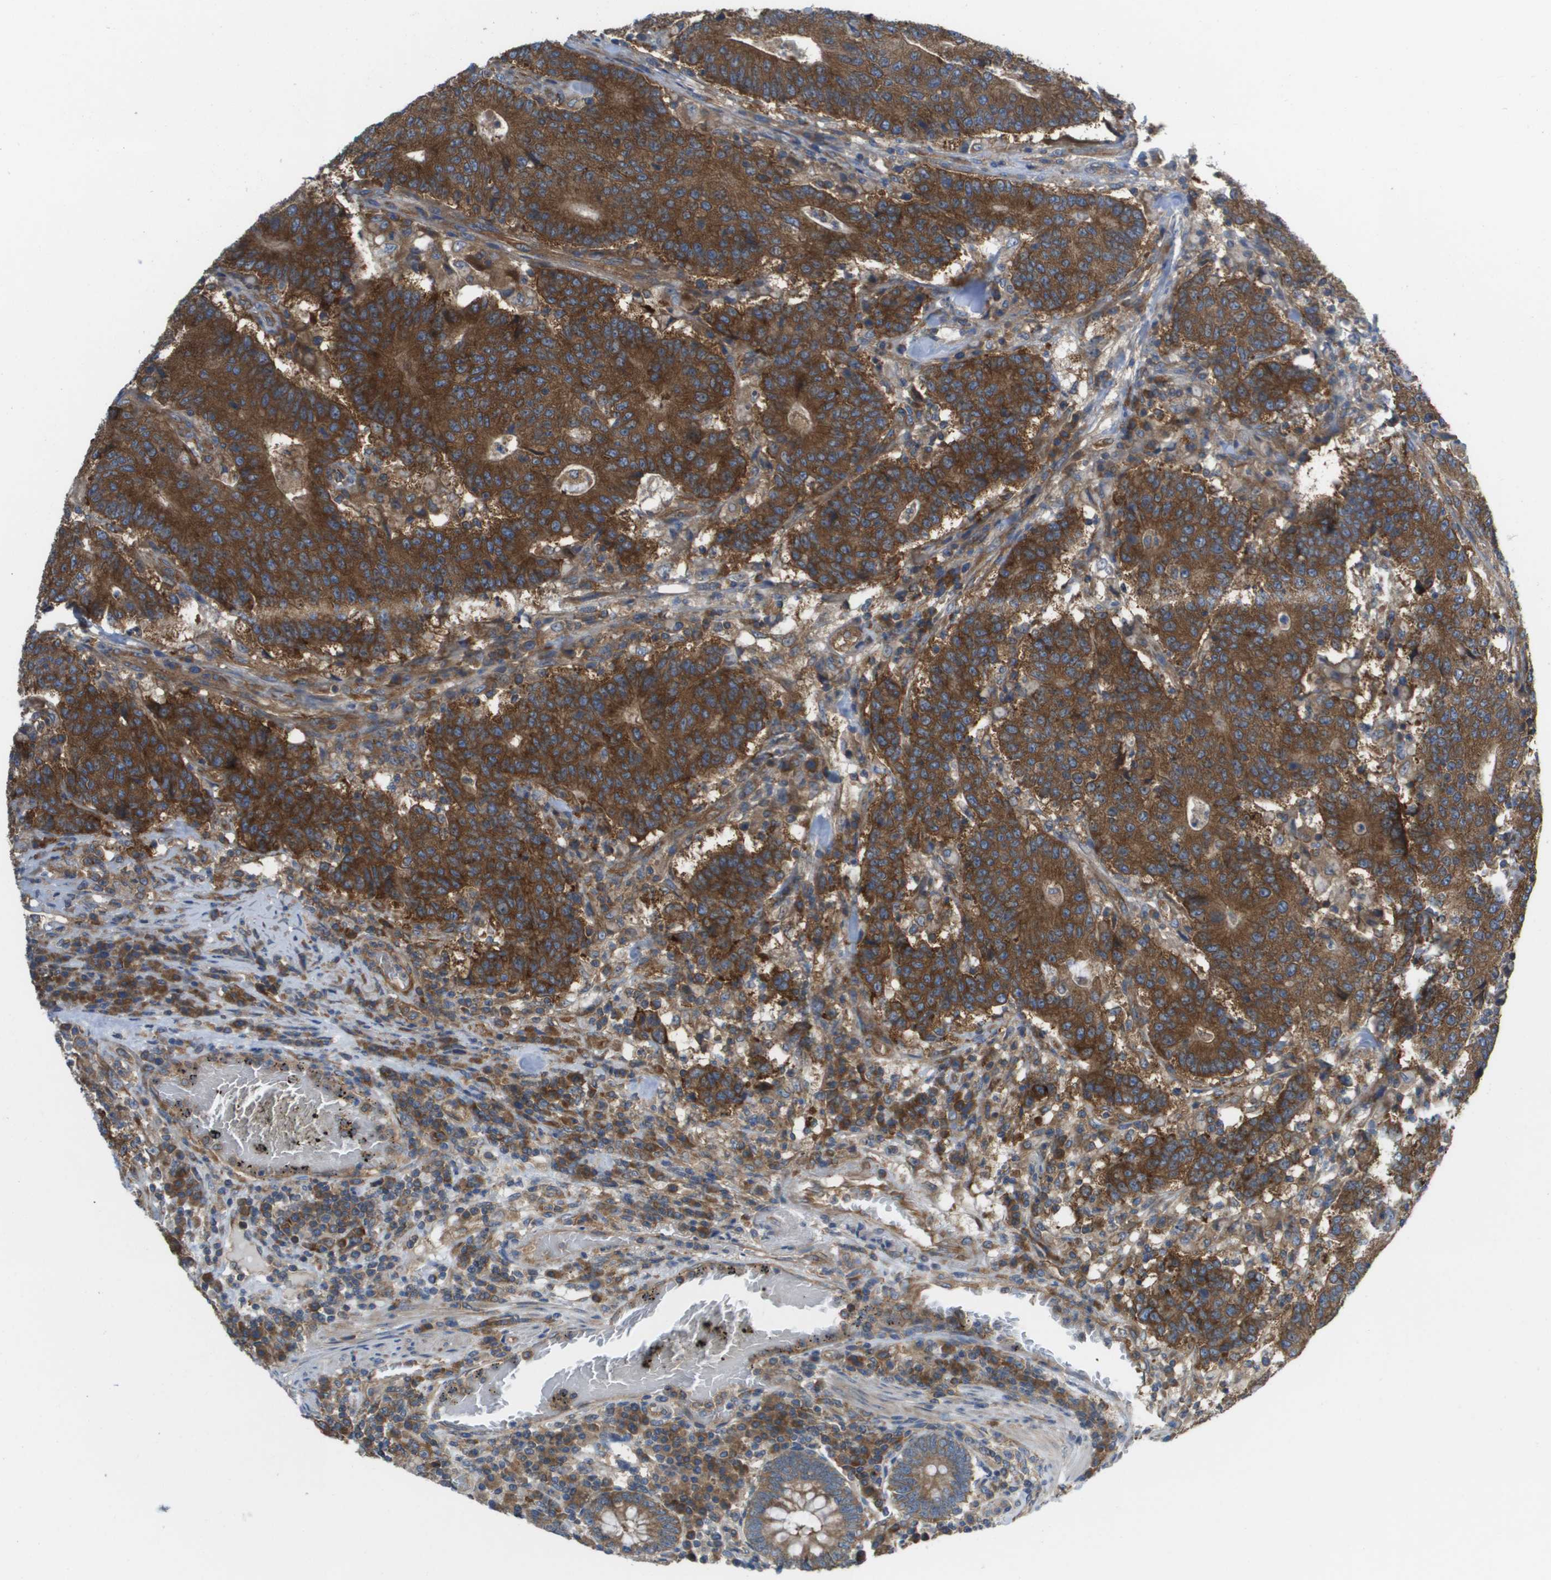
{"staining": {"intensity": "strong", "quantity": ">75%", "location": "cytoplasmic/membranous"}, "tissue": "colorectal cancer", "cell_type": "Tumor cells", "image_type": "cancer", "snomed": [{"axis": "morphology", "description": "Normal tissue, NOS"}, {"axis": "morphology", "description": "Adenocarcinoma, NOS"}, {"axis": "topography", "description": "Colon"}], "caption": "Colorectal cancer (adenocarcinoma) stained with DAB (3,3'-diaminobenzidine) immunohistochemistry demonstrates high levels of strong cytoplasmic/membranous expression in about >75% of tumor cells. (DAB IHC with brightfield microscopy, high magnification).", "gene": "EIF4G2", "patient": {"sex": "female", "age": 75}}